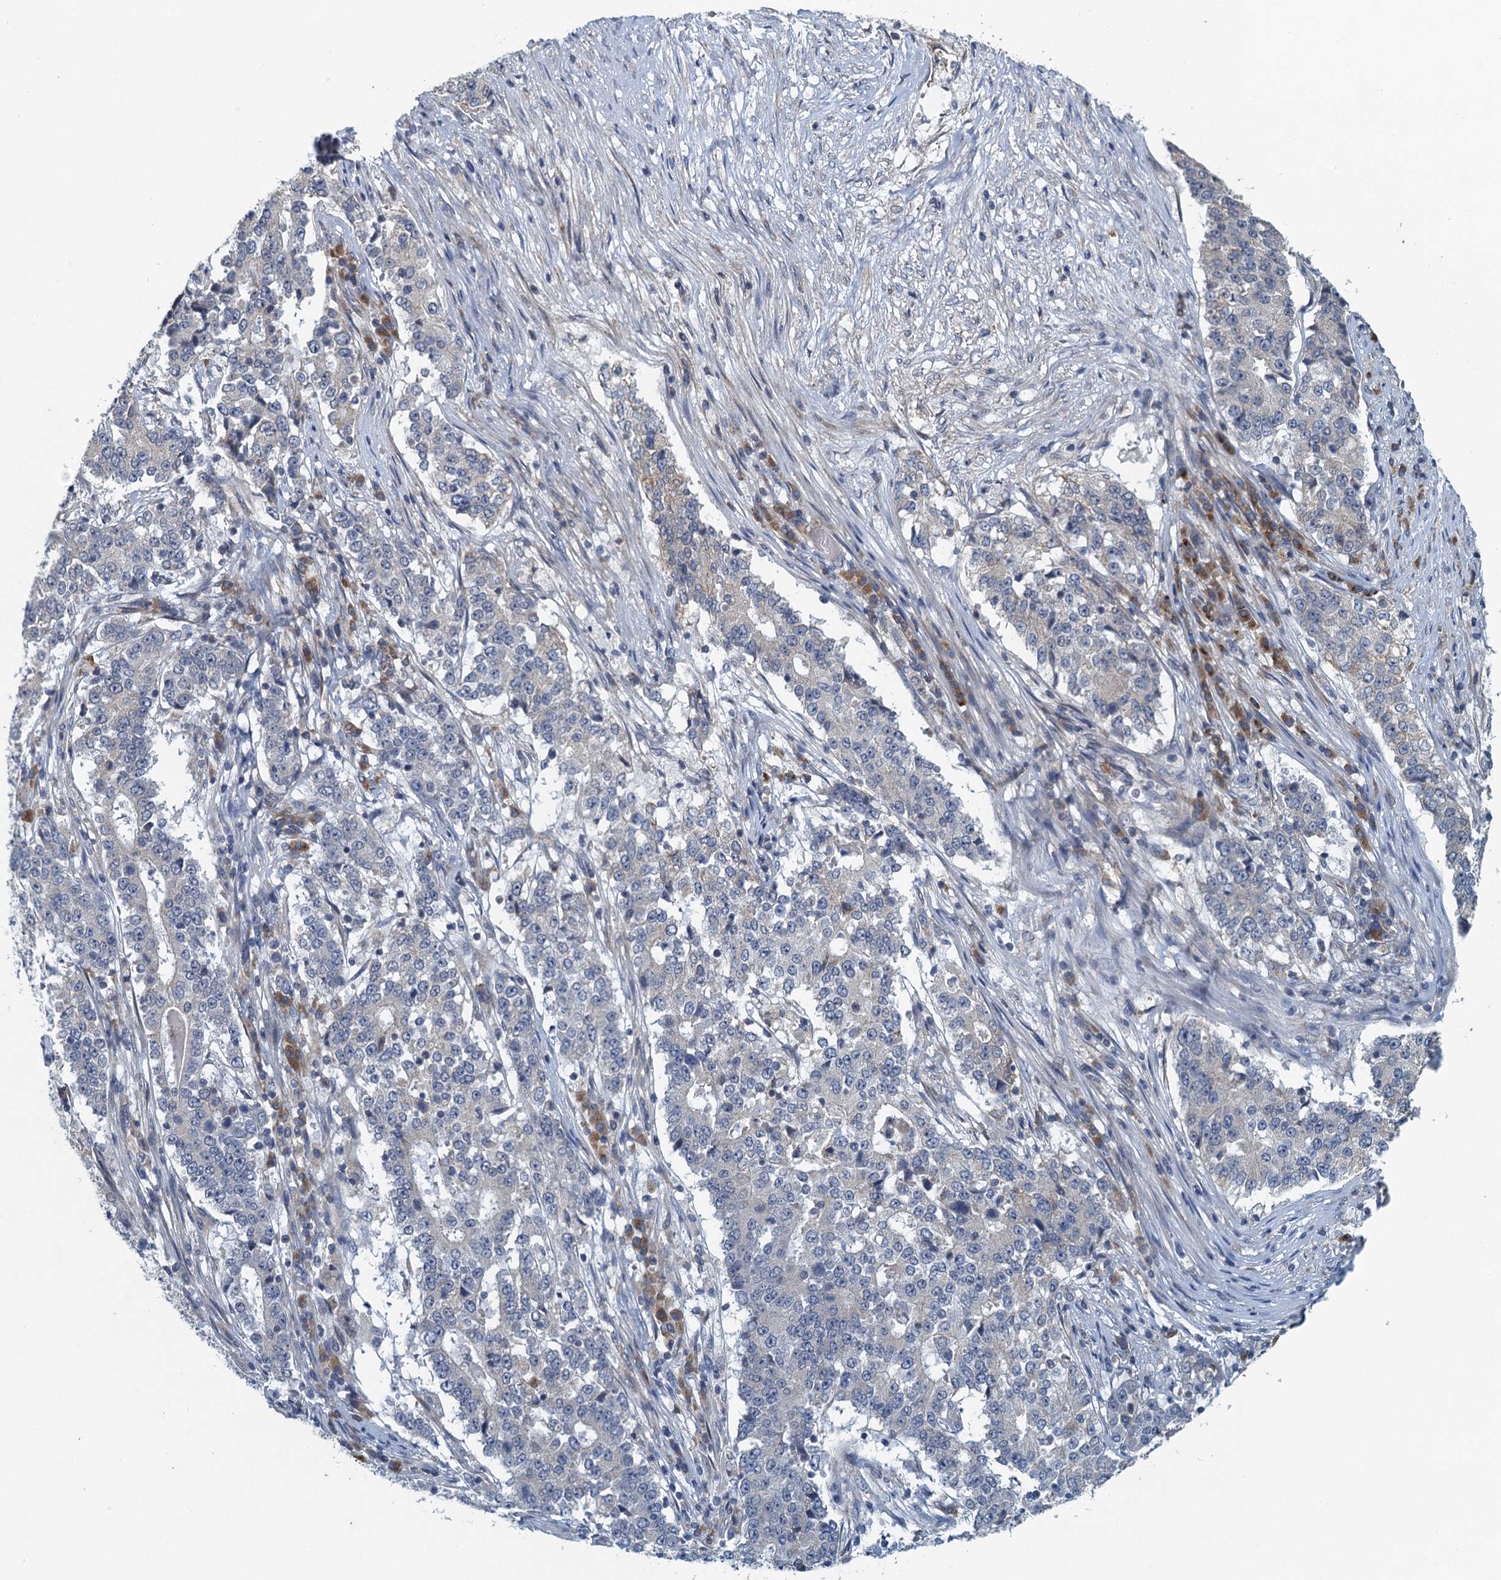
{"staining": {"intensity": "negative", "quantity": "none", "location": "none"}, "tissue": "stomach cancer", "cell_type": "Tumor cells", "image_type": "cancer", "snomed": [{"axis": "morphology", "description": "Adenocarcinoma, NOS"}, {"axis": "topography", "description": "Stomach"}], "caption": "High power microscopy micrograph of an immunohistochemistry (IHC) micrograph of stomach cancer (adenocarcinoma), revealing no significant positivity in tumor cells.", "gene": "ALG2", "patient": {"sex": "male", "age": 59}}